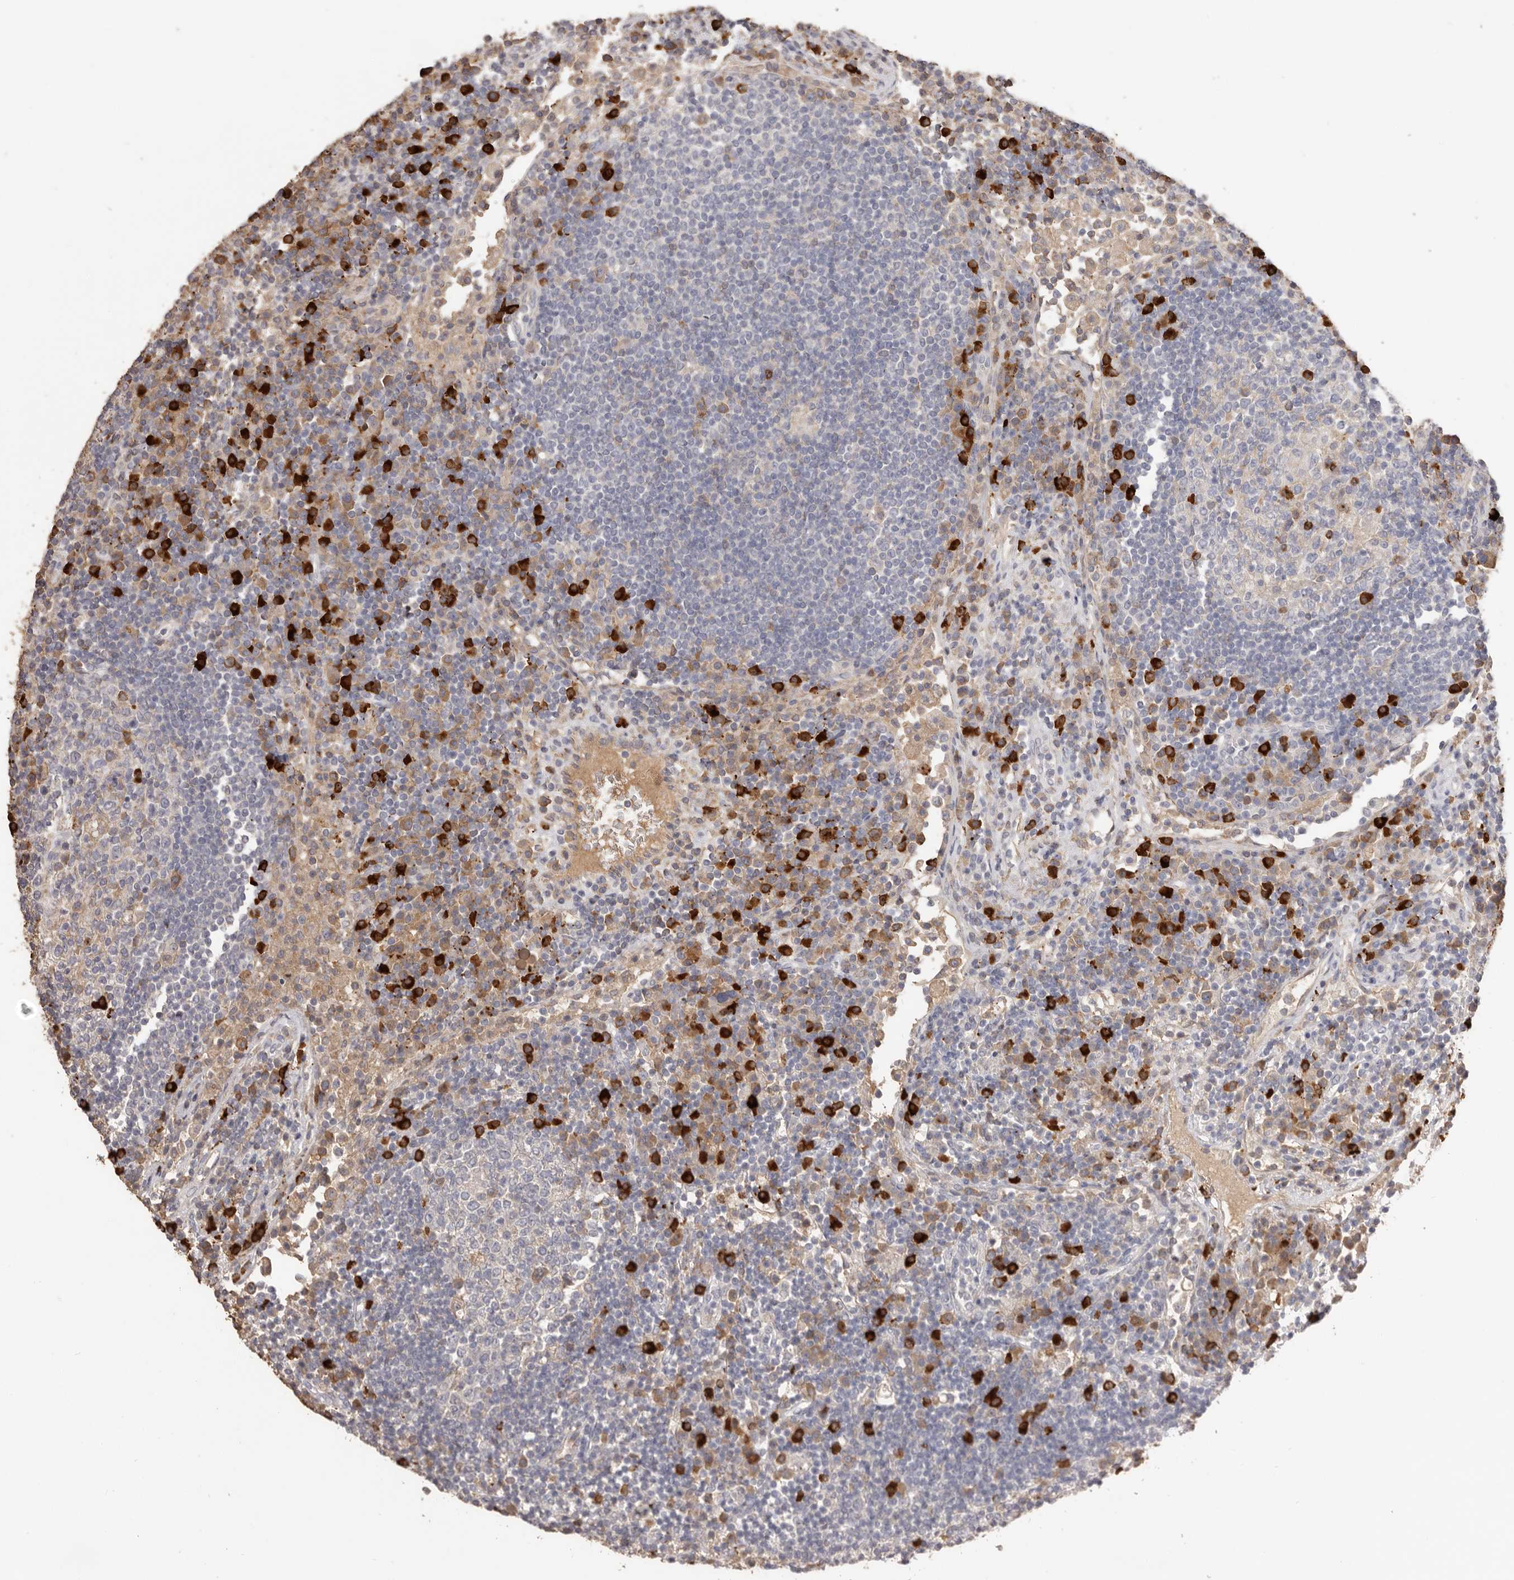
{"staining": {"intensity": "weak", "quantity": "<25%", "location": "cytoplasmic/membranous"}, "tissue": "lymph node", "cell_type": "Germinal center cells", "image_type": "normal", "snomed": [{"axis": "morphology", "description": "Normal tissue, NOS"}, {"axis": "topography", "description": "Lymph node"}], "caption": "Immunohistochemistry (IHC) histopathology image of normal lymph node: human lymph node stained with DAB demonstrates no significant protein expression in germinal center cells.", "gene": "HCAR2", "patient": {"sex": "female", "age": 53}}